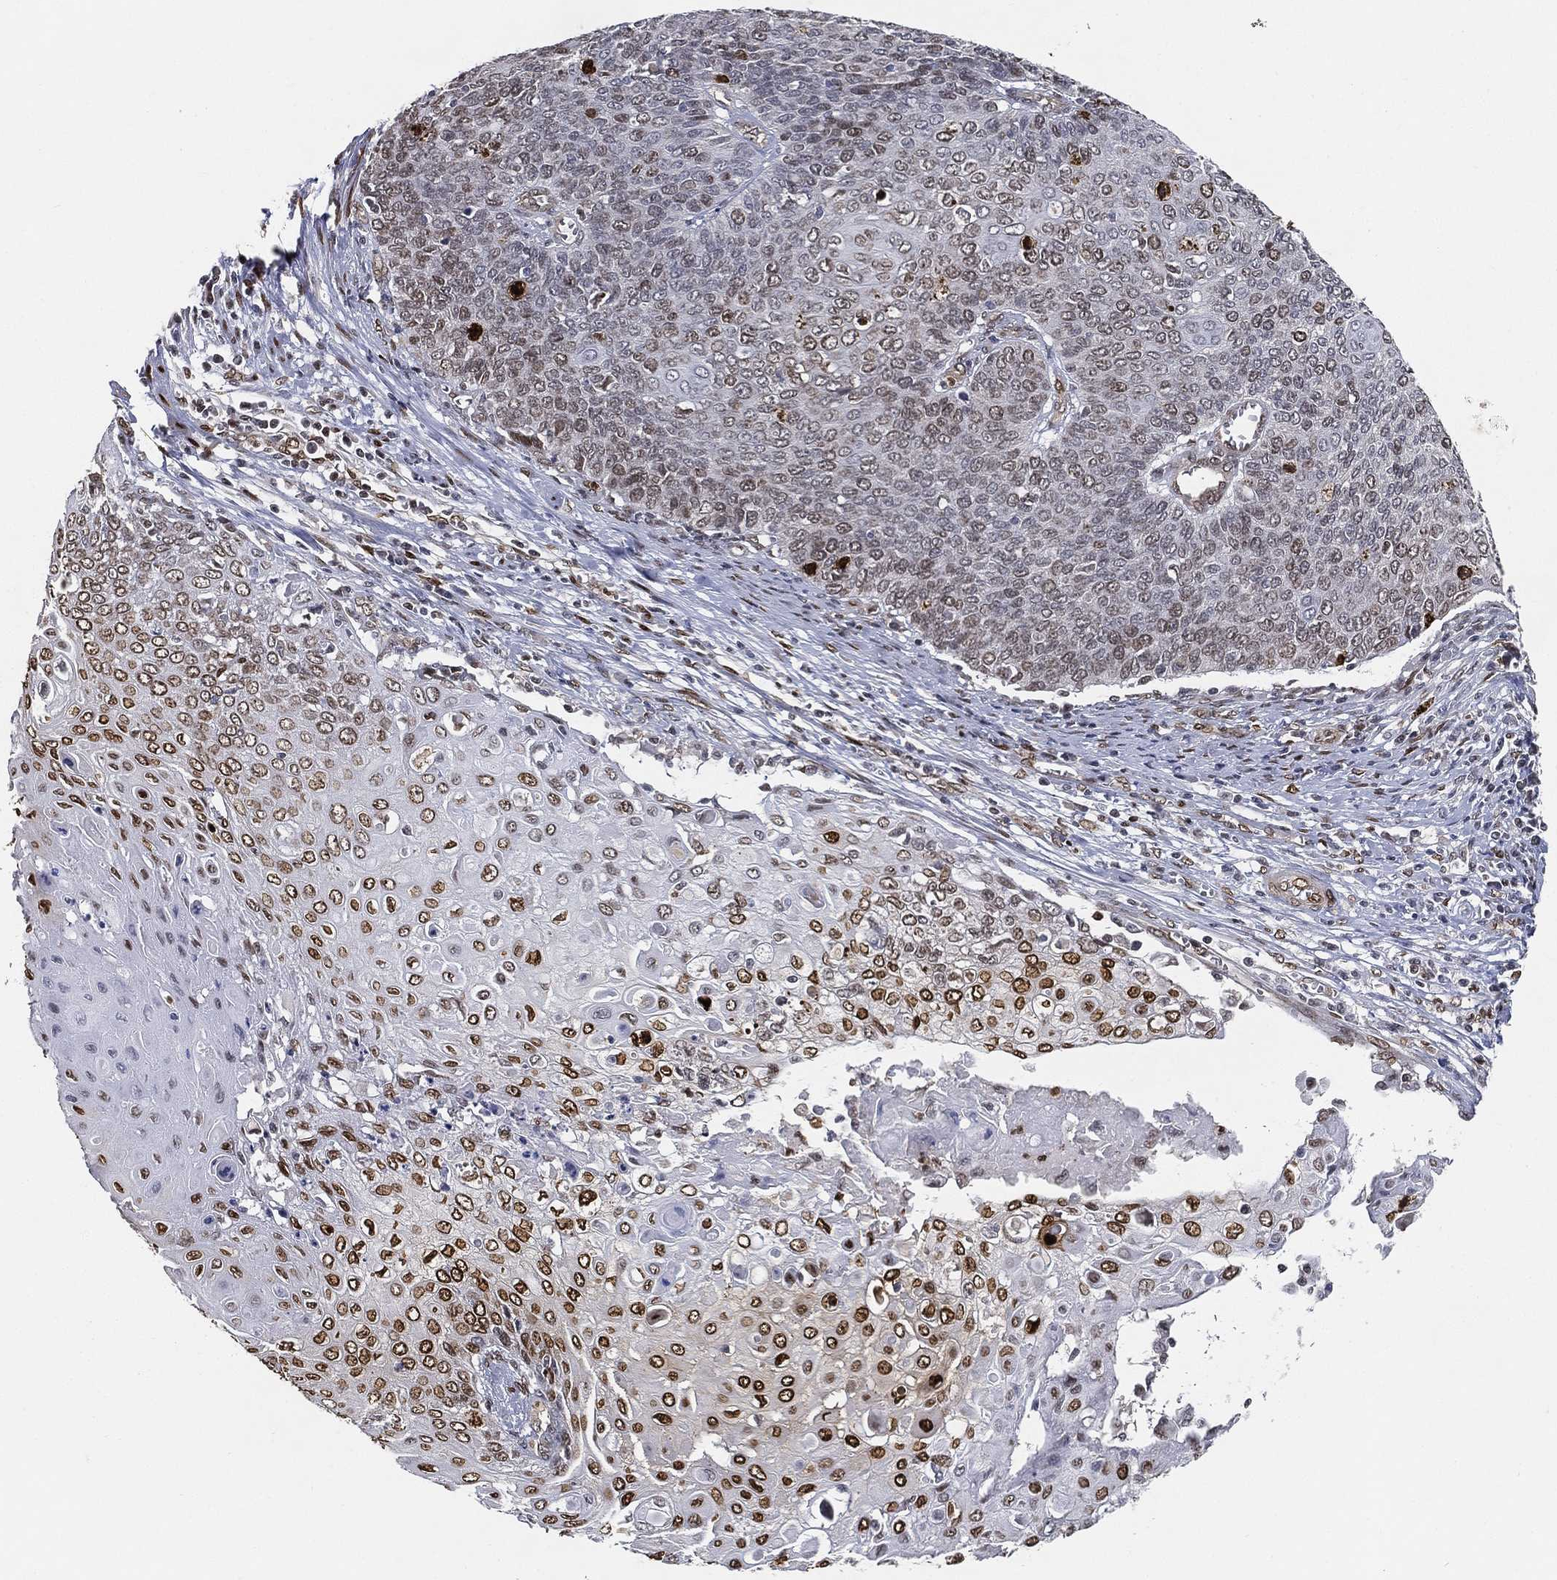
{"staining": {"intensity": "strong", "quantity": "<25%", "location": "nuclear"}, "tissue": "cervical cancer", "cell_type": "Tumor cells", "image_type": "cancer", "snomed": [{"axis": "morphology", "description": "Squamous cell carcinoma, NOS"}, {"axis": "topography", "description": "Cervix"}], "caption": "DAB (3,3'-diaminobenzidine) immunohistochemical staining of human cervical cancer (squamous cell carcinoma) displays strong nuclear protein positivity in about <25% of tumor cells.", "gene": "LMNB1", "patient": {"sex": "female", "age": 39}}